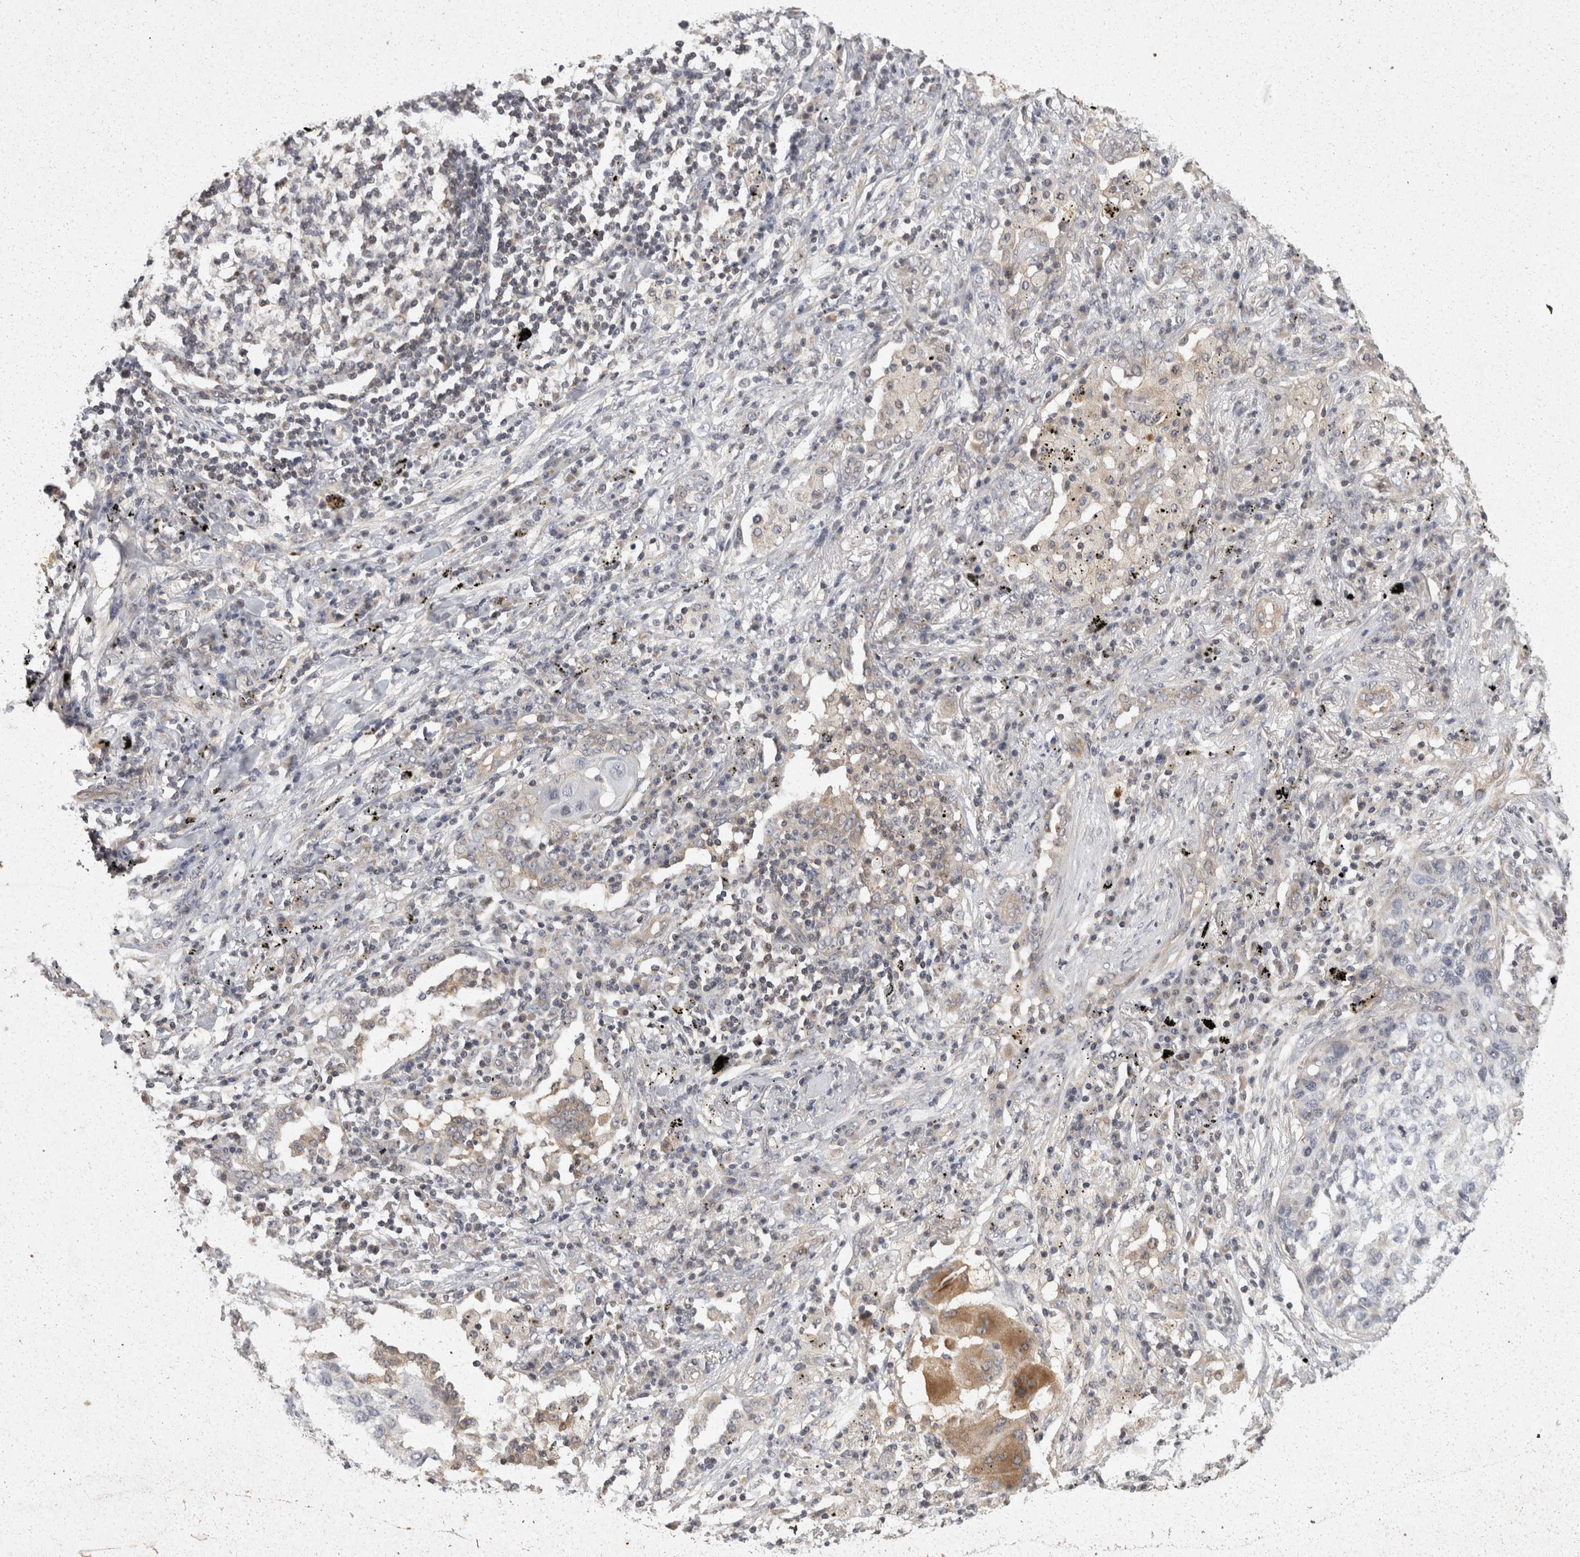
{"staining": {"intensity": "negative", "quantity": "none", "location": "none"}, "tissue": "lung cancer", "cell_type": "Tumor cells", "image_type": "cancer", "snomed": [{"axis": "morphology", "description": "Squamous cell carcinoma, NOS"}, {"axis": "topography", "description": "Lung"}], "caption": "Immunohistochemistry micrograph of neoplastic tissue: human lung squamous cell carcinoma stained with DAB reveals no significant protein positivity in tumor cells.", "gene": "ACAT2", "patient": {"sex": "female", "age": 63}}